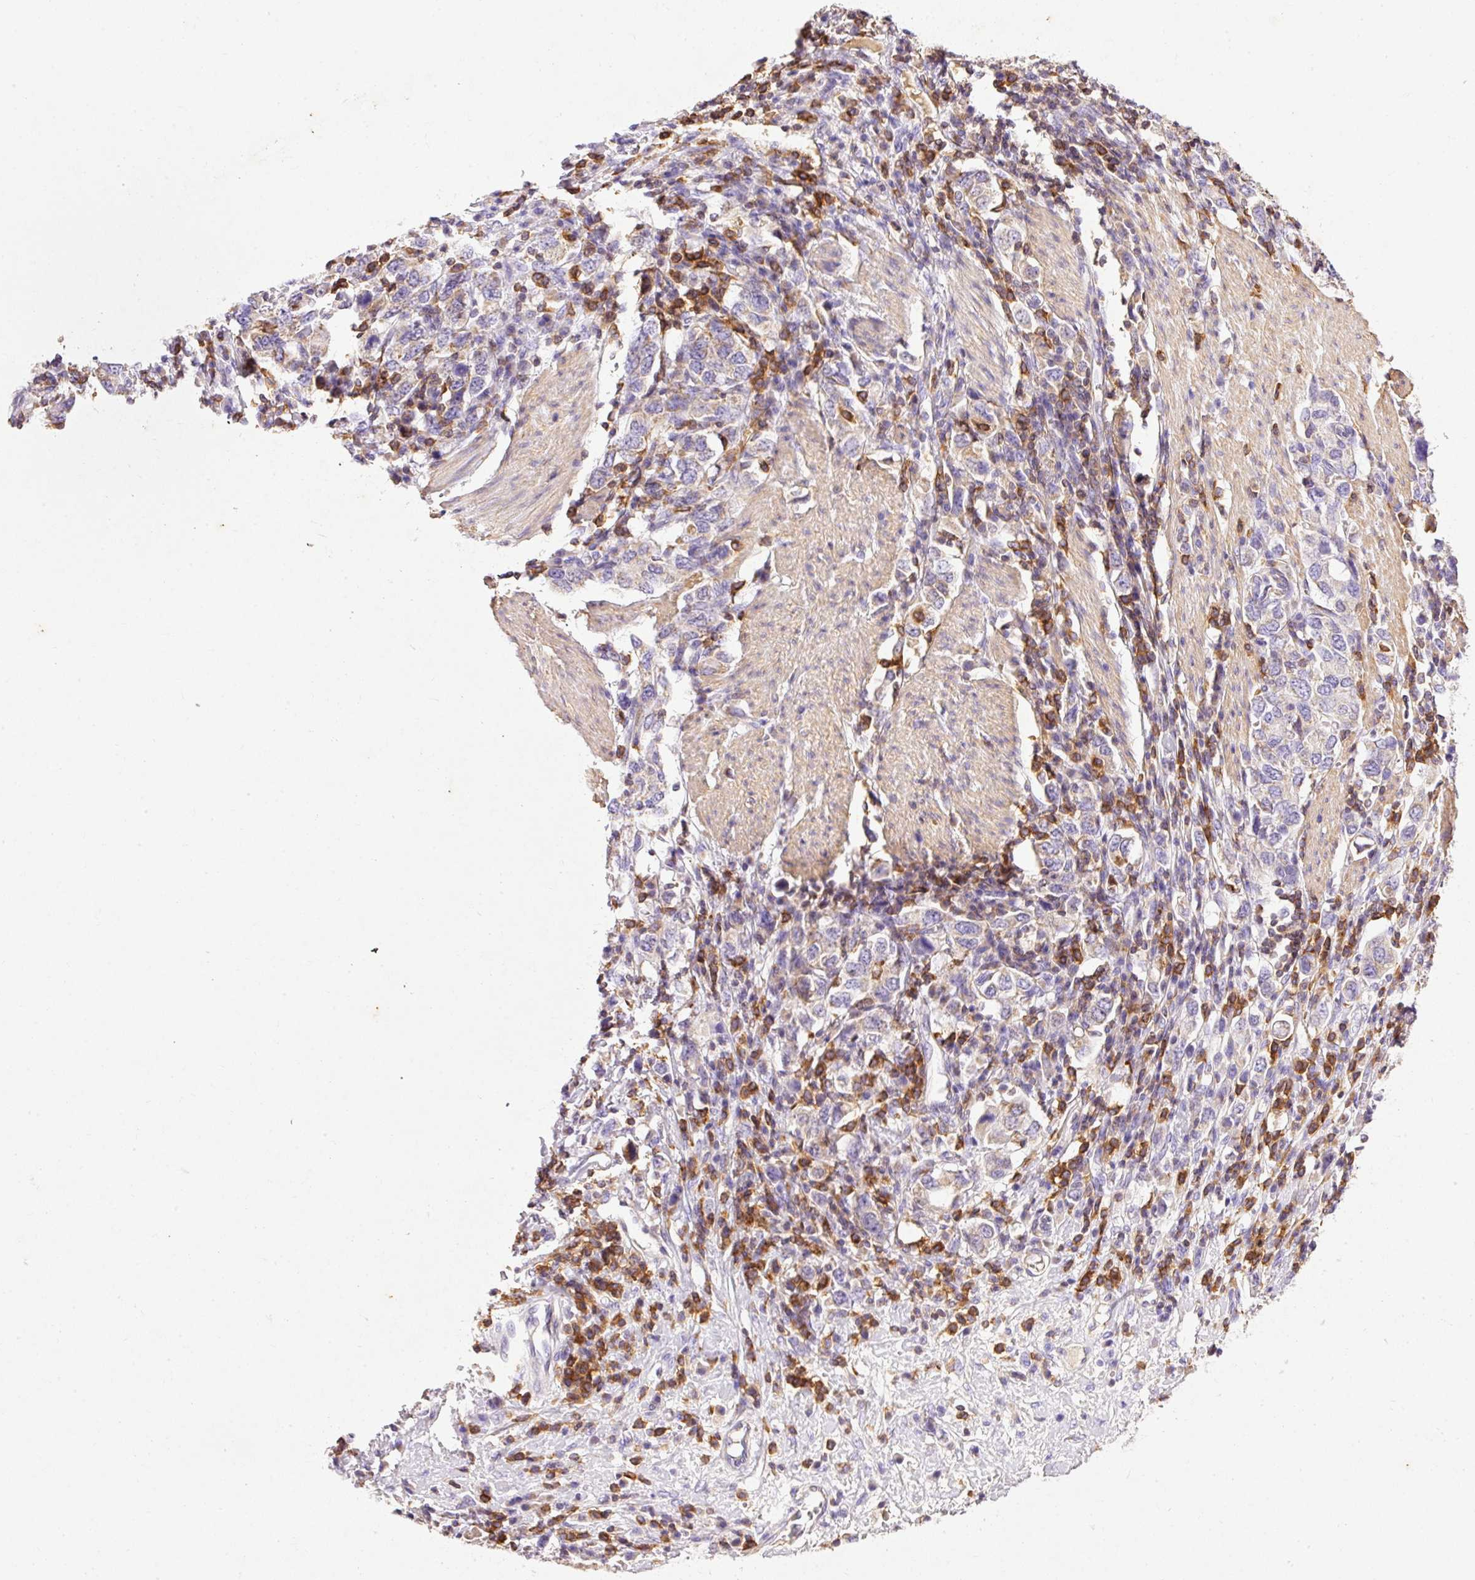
{"staining": {"intensity": "negative", "quantity": "none", "location": "none"}, "tissue": "stomach cancer", "cell_type": "Tumor cells", "image_type": "cancer", "snomed": [{"axis": "morphology", "description": "Adenocarcinoma, NOS"}, {"axis": "topography", "description": "Stomach, upper"}, {"axis": "topography", "description": "Stomach"}], "caption": "Immunohistochemistry (IHC) of adenocarcinoma (stomach) displays no expression in tumor cells.", "gene": "IMMT", "patient": {"sex": "male", "age": 62}}